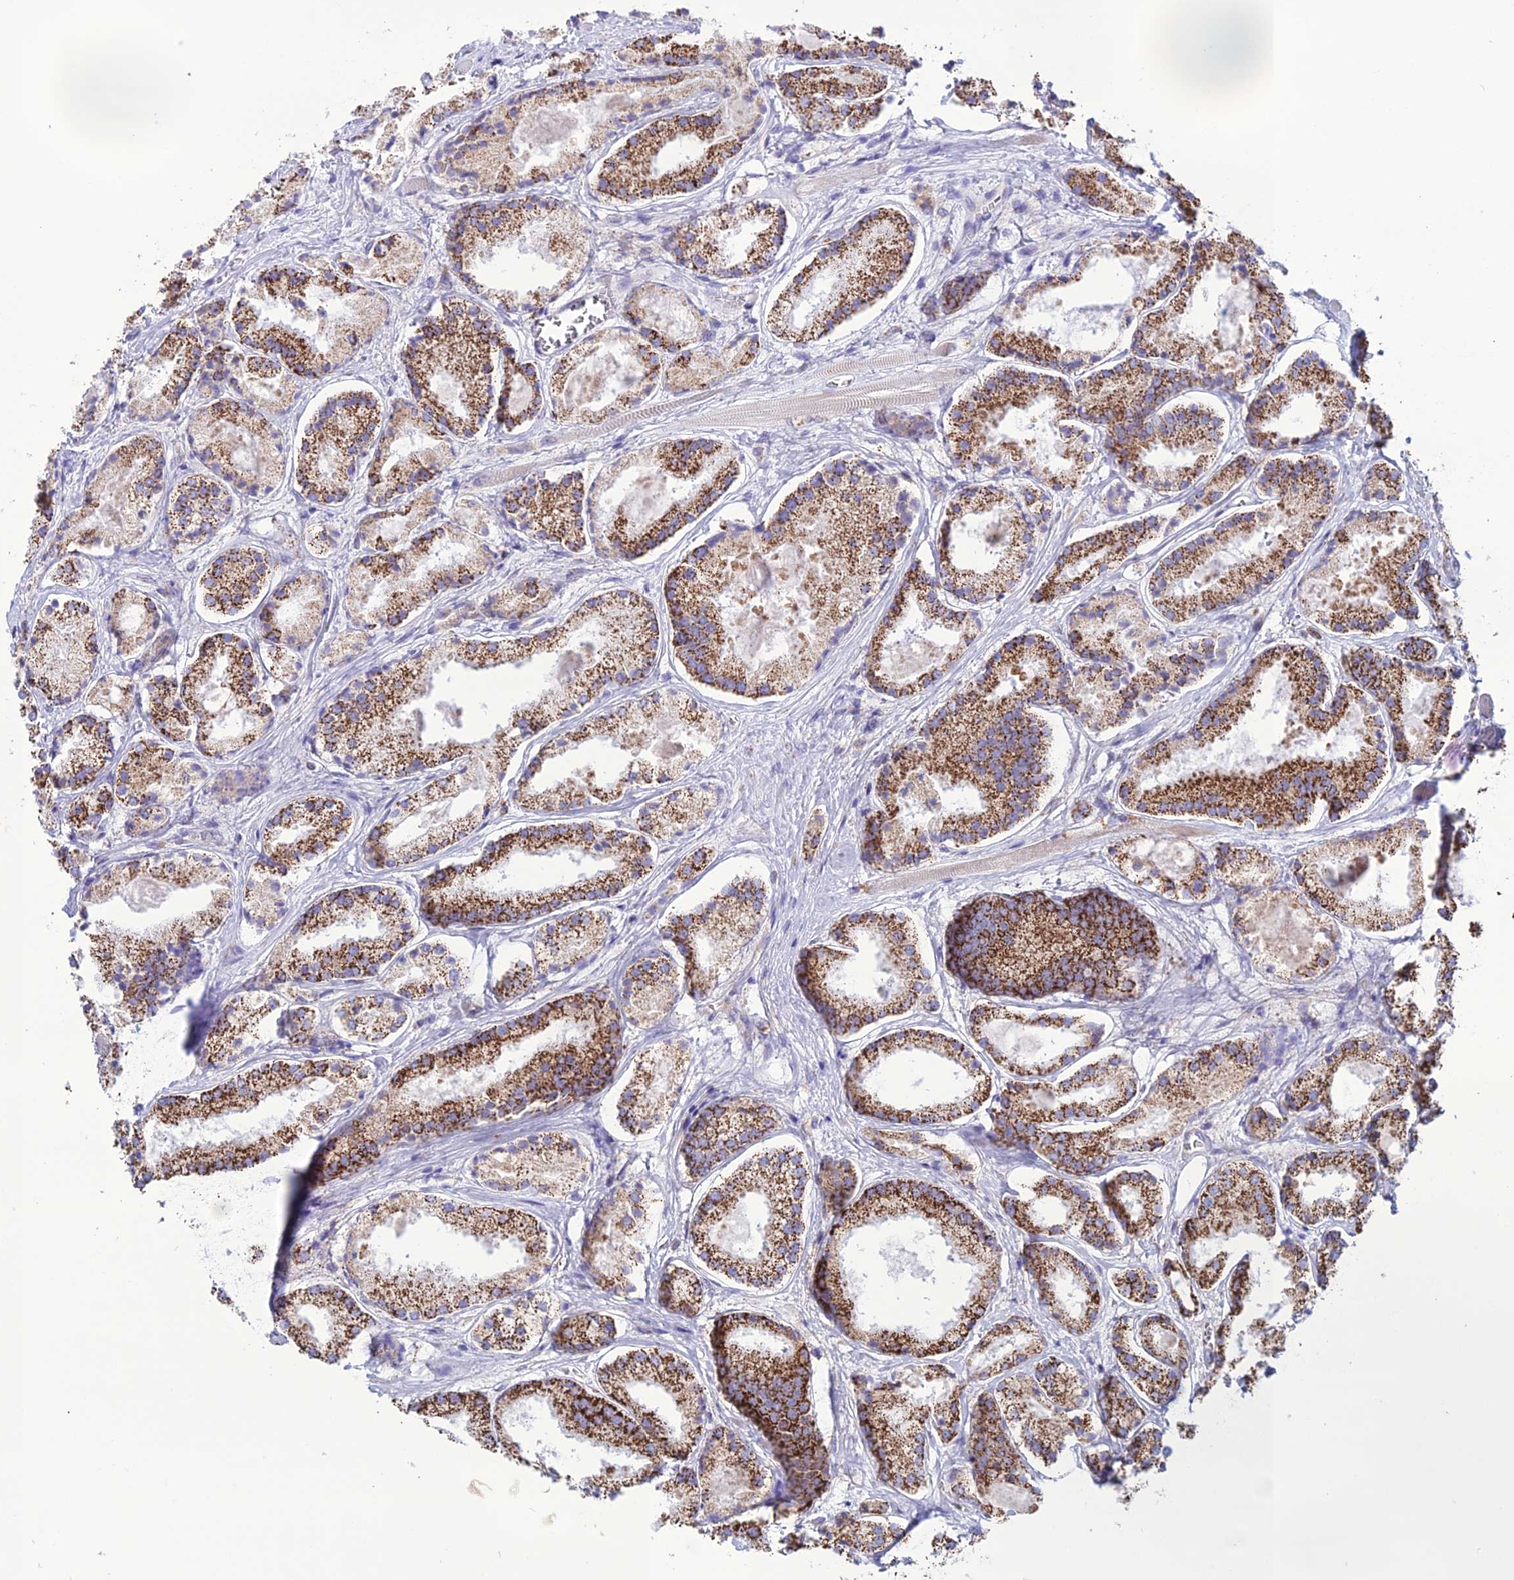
{"staining": {"intensity": "strong", "quantity": "25%-75%", "location": "cytoplasmic/membranous"}, "tissue": "prostate cancer", "cell_type": "Tumor cells", "image_type": "cancer", "snomed": [{"axis": "morphology", "description": "Adenocarcinoma, High grade"}, {"axis": "topography", "description": "Prostate"}], "caption": "Immunohistochemistry (IHC) photomicrograph of high-grade adenocarcinoma (prostate) stained for a protein (brown), which shows high levels of strong cytoplasmic/membranous expression in approximately 25%-75% of tumor cells.", "gene": "CLCN7", "patient": {"sex": "male", "age": 67}}